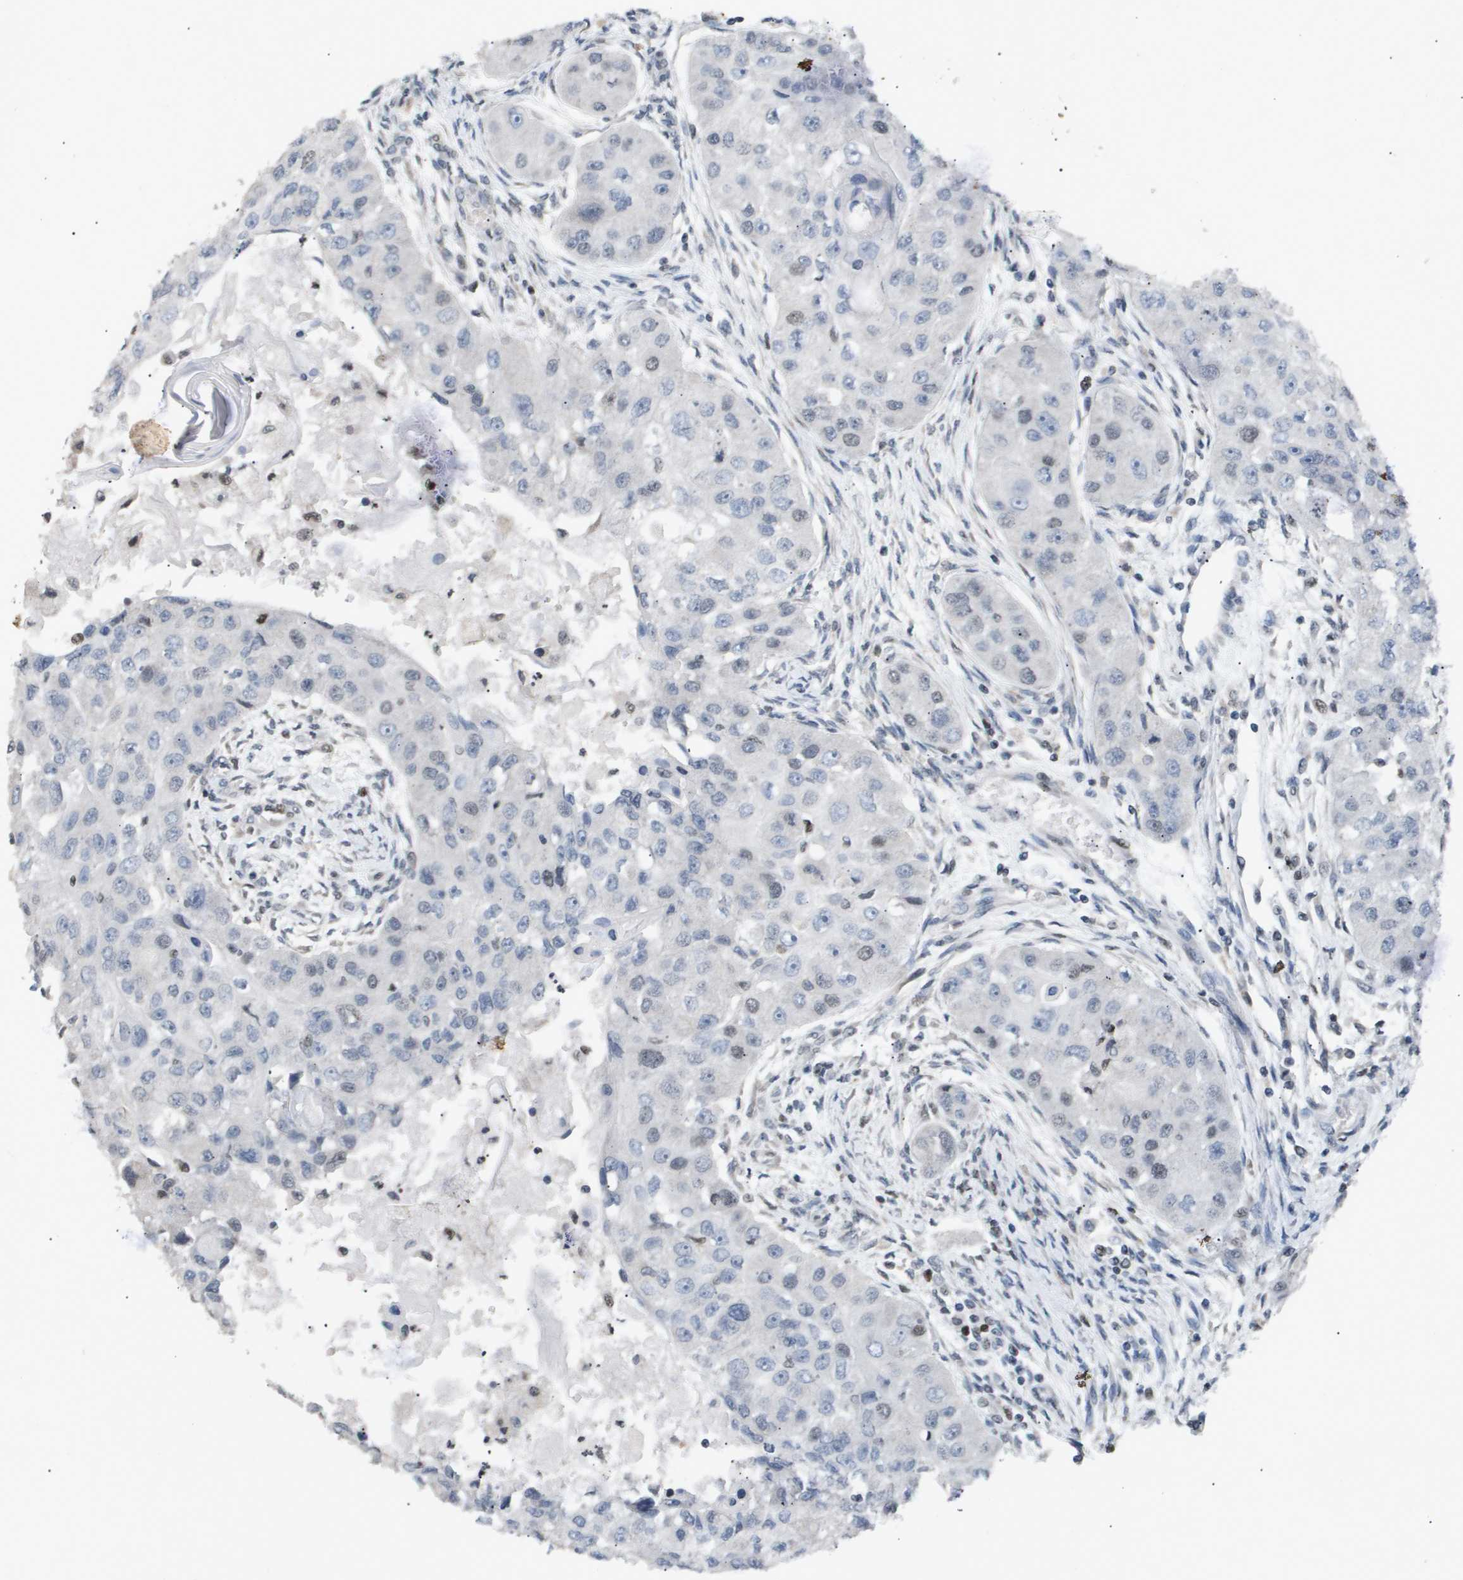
{"staining": {"intensity": "negative", "quantity": "none", "location": "none"}, "tissue": "head and neck cancer", "cell_type": "Tumor cells", "image_type": "cancer", "snomed": [{"axis": "morphology", "description": "Normal tissue, NOS"}, {"axis": "morphology", "description": "Squamous cell carcinoma, NOS"}, {"axis": "topography", "description": "Skeletal muscle"}, {"axis": "topography", "description": "Head-Neck"}], "caption": "The immunohistochemistry histopathology image has no significant staining in tumor cells of head and neck squamous cell carcinoma tissue. (Immunohistochemistry (ihc), brightfield microscopy, high magnification).", "gene": "ANAPC2", "patient": {"sex": "male", "age": 51}}